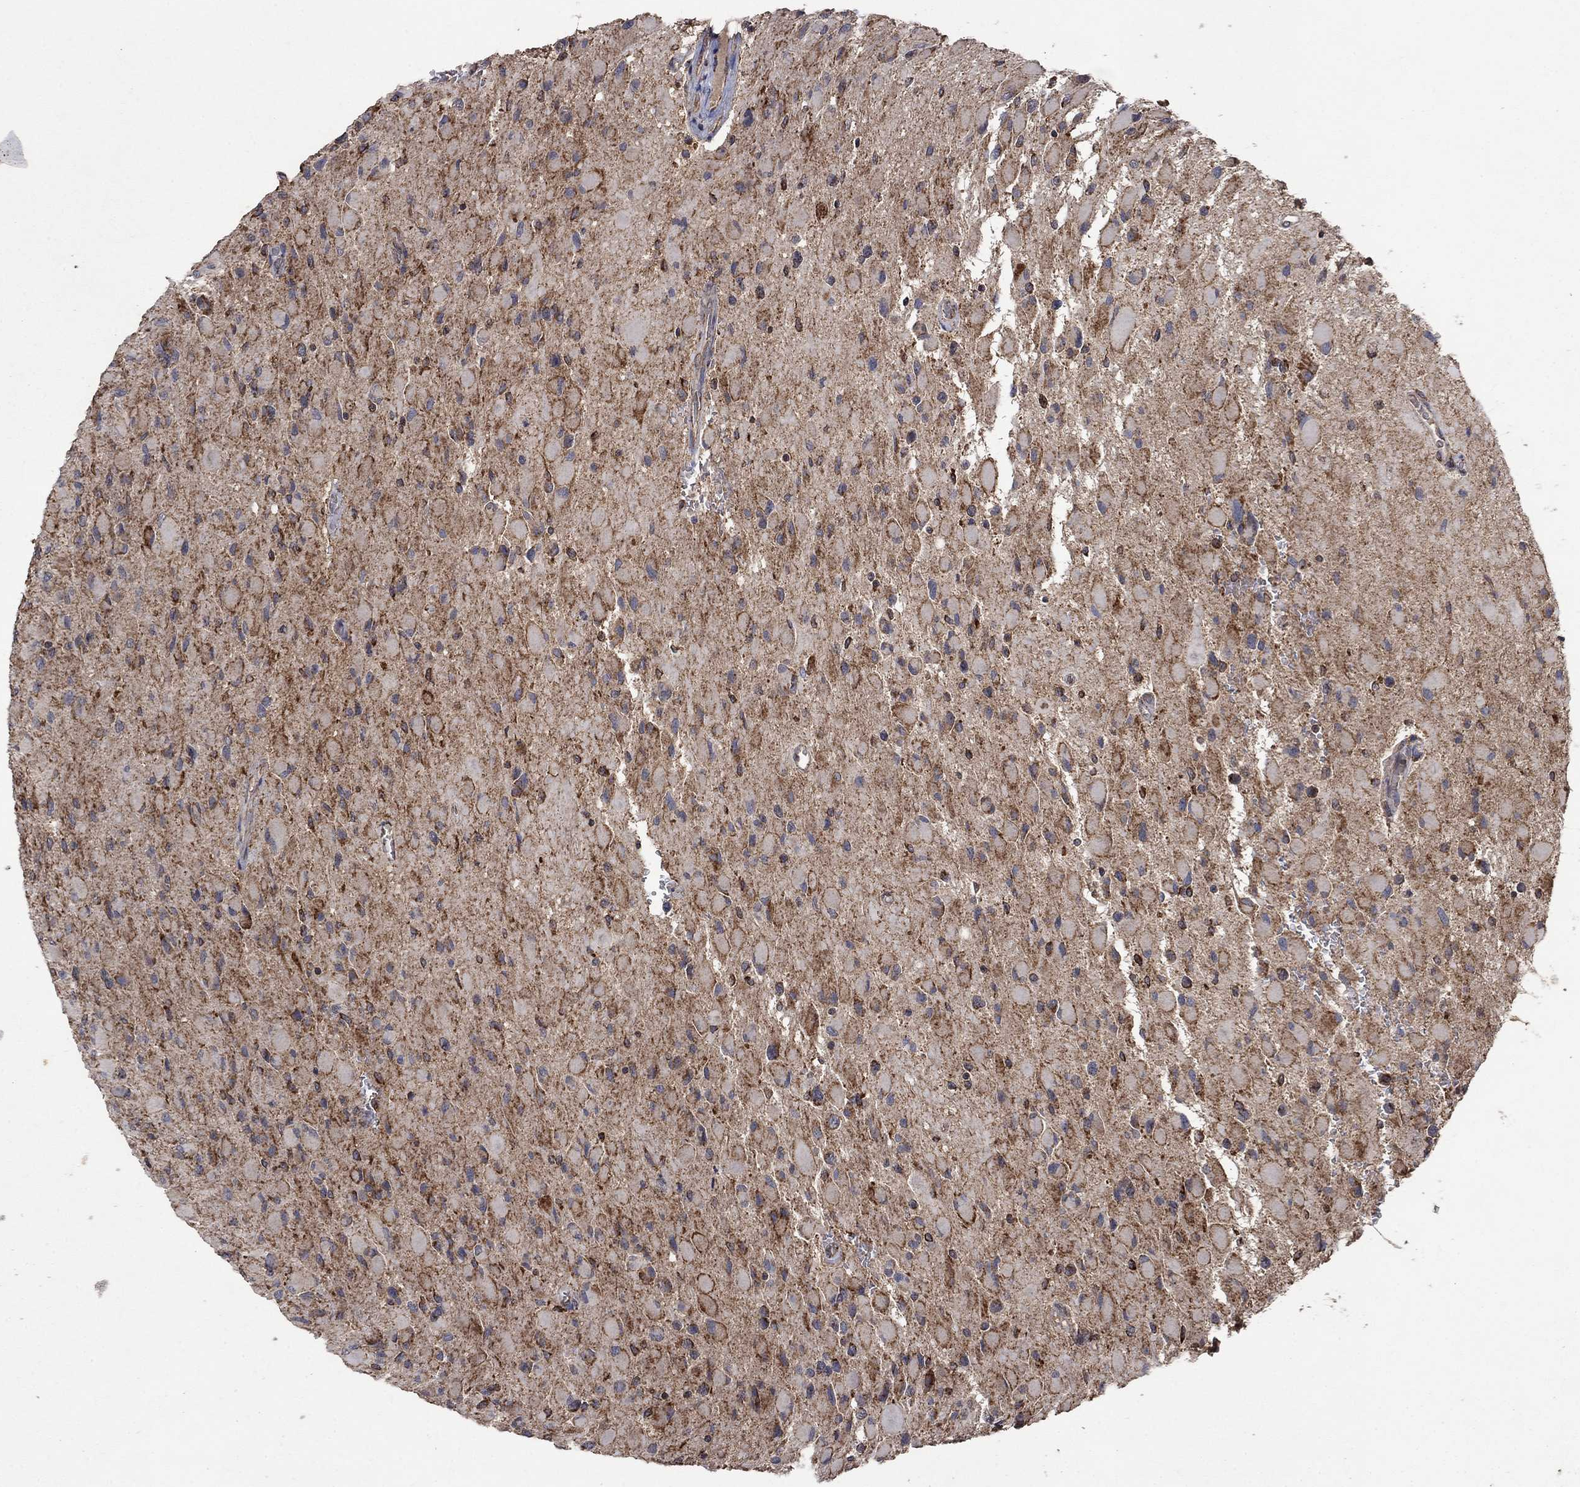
{"staining": {"intensity": "moderate", "quantity": "25%-75%", "location": "cytoplasmic/membranous"}, "tissue": "glioma", "cell_type": "Tumor cells", "image_type": "cancer", "snomed": [{"axis": "morphology", "description": "Glioma, malignant, High grade"}, {"axis": "topography", "description": "Cerebral cortex"}], "caption": "Immunohistochemical staining of human malignant glioma (high-grade) reveals medium levels of moderate cytoplasmic/membranous positivity in approximately 25%-75% of tumor cells.", "gene": "DPH1", "patient": {"sex": "female", "age": 36}}